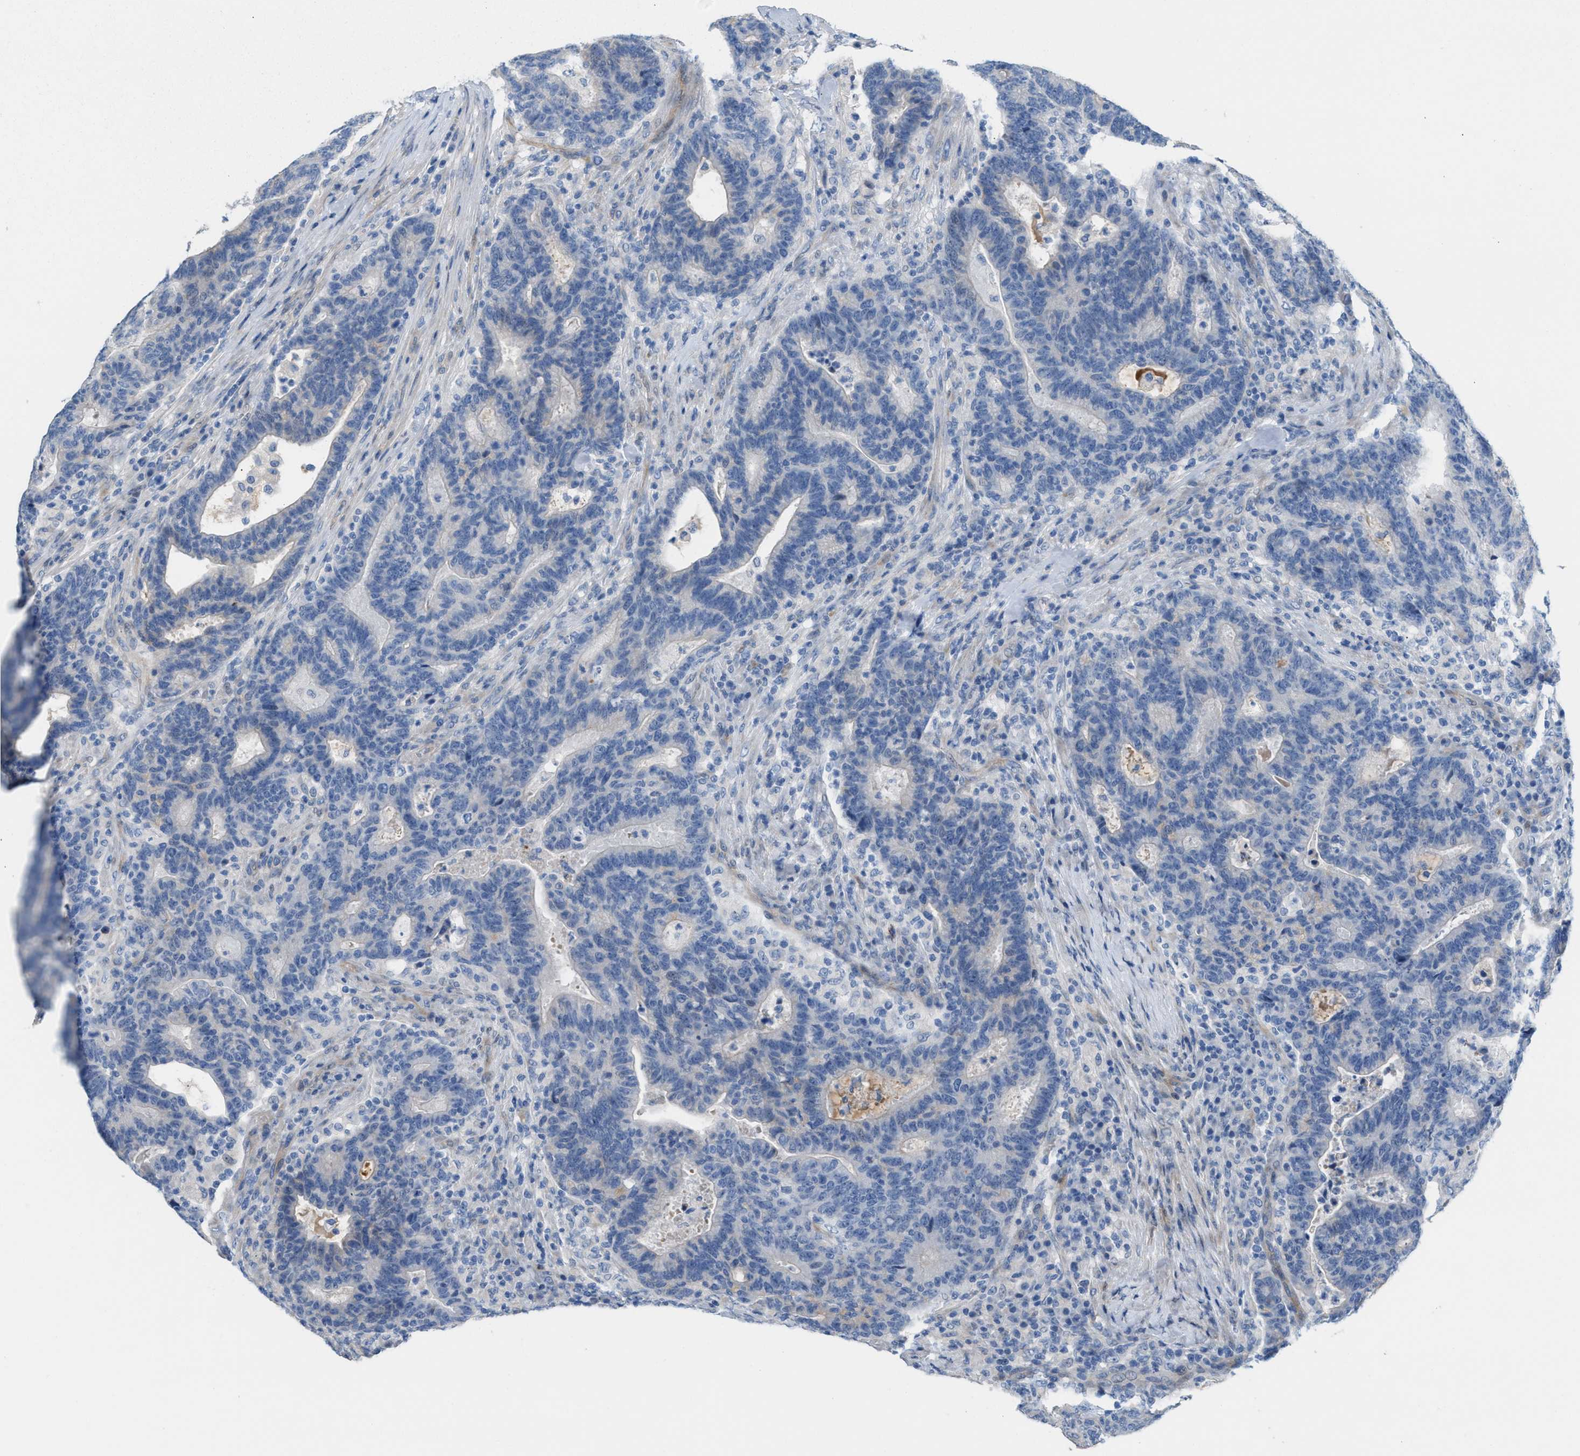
{"staining": {"intensity": "negative", "quantity": "none", "location": "none"}, "tissue": "colorectal cancer", "cell_type": "Tumor cells", "image_type": "cancer", "snomed": [{"axis": "morphology", "description": "Adenocarcinoma, NOS"}, {"axis": "topography", "description": "Colon"}], "caption": "High power microscopy histopathology image of an IHC histopathology image of colorectal cancer (adenocarcinoma), revealing no significant staining in tumor cells. Nuclei are stained in blue.", "gene": "MPP3", "patient": {"sex": "female", "age": 75}}